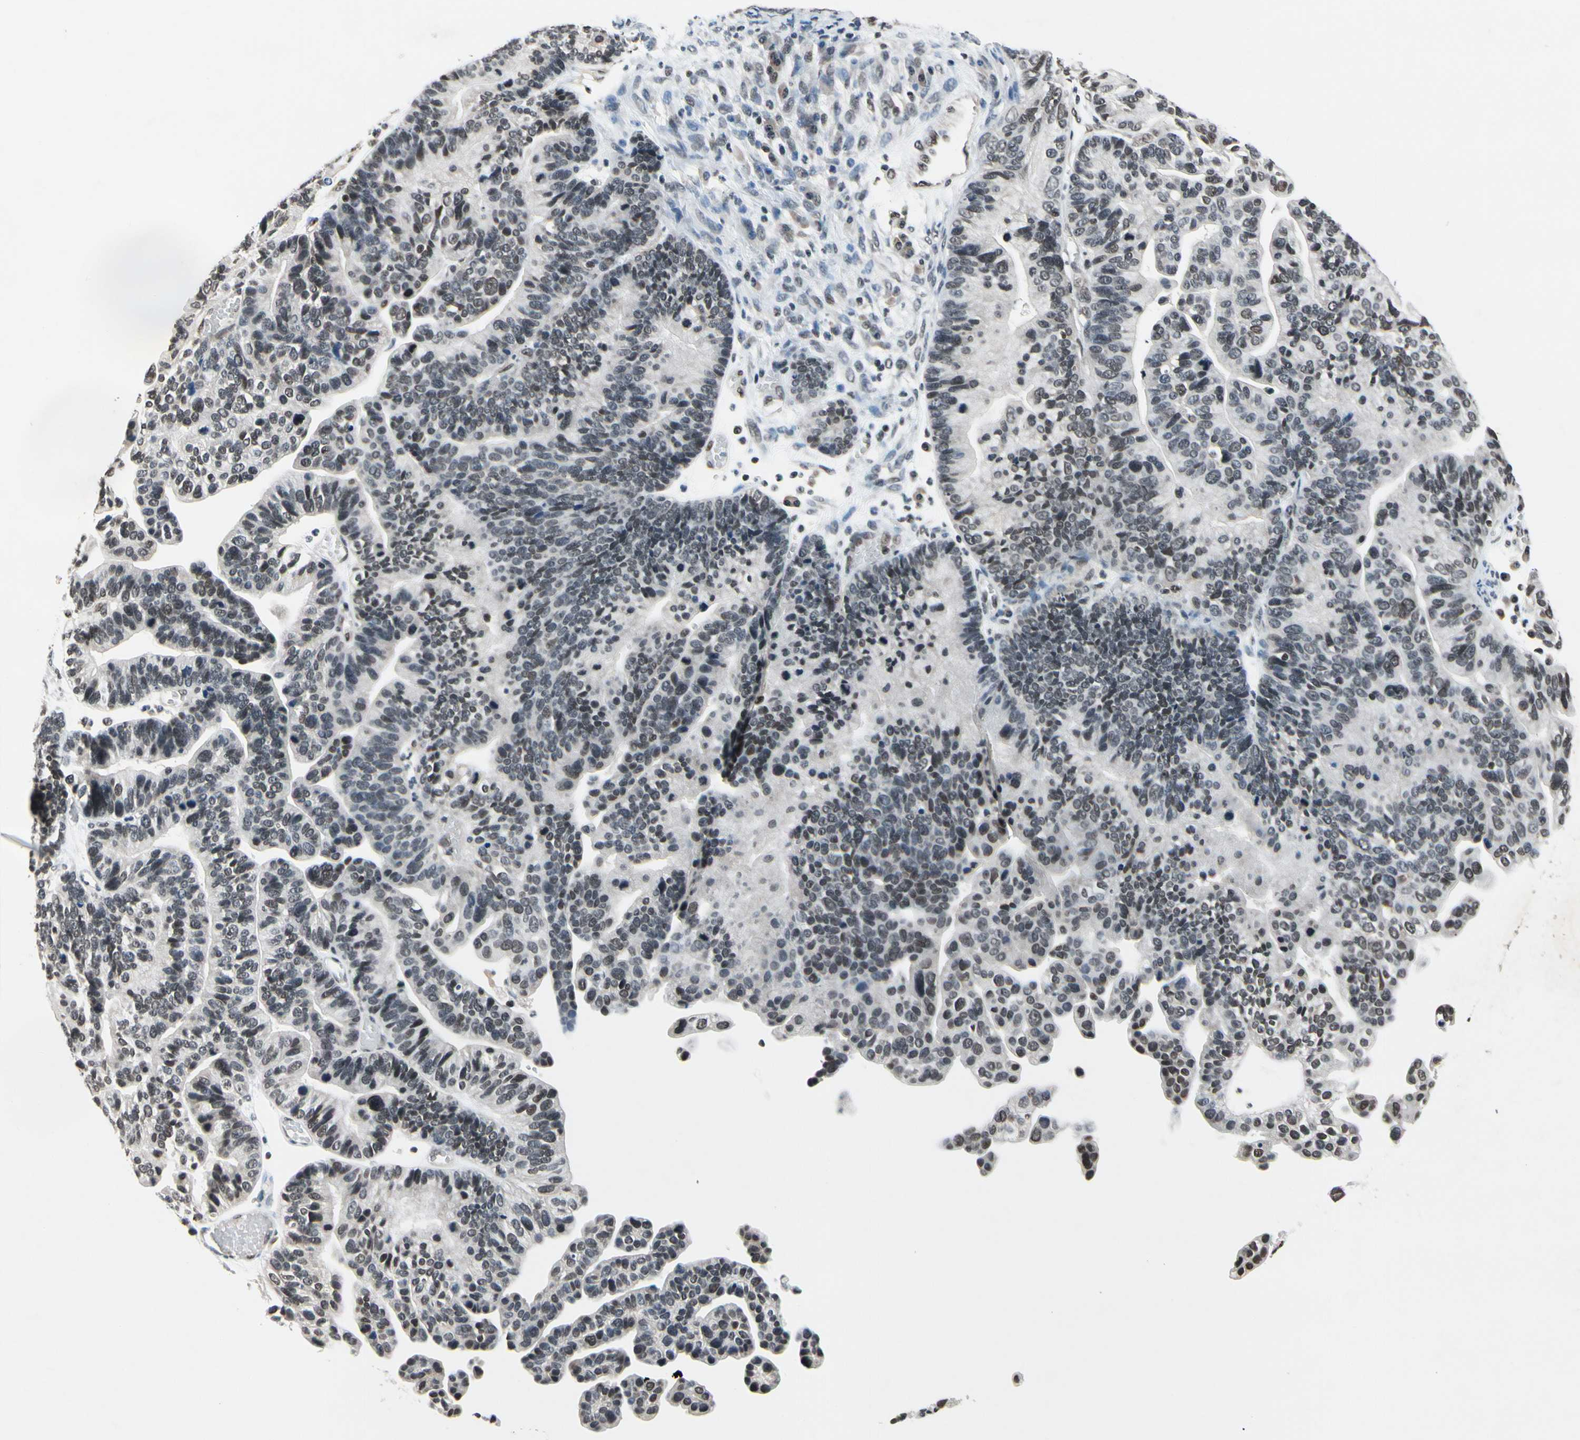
{"staining": {"intensity": "moderate", "quantity": "25%-75%", "location": "nuclear"}, "tissue": "ovarian cancer", "cell_type": "Tumor cells", "image_type": "cancer", "snomed": [{"axis": "morphology", "description": "Cystadenocarcinoma, serous, NOS"}, {"axis": "topography", "description": "Ovary"}], "caption": "DAB immunohistochemical staining of human ovarian serous cystadenocarcinoma shows moderate nuclear protein expression in approximately 25%-75% of tumor cells. Nuclei are stained in blue.", "gene": "RECQL", "patient": {"sex": "female", "age": 56}}